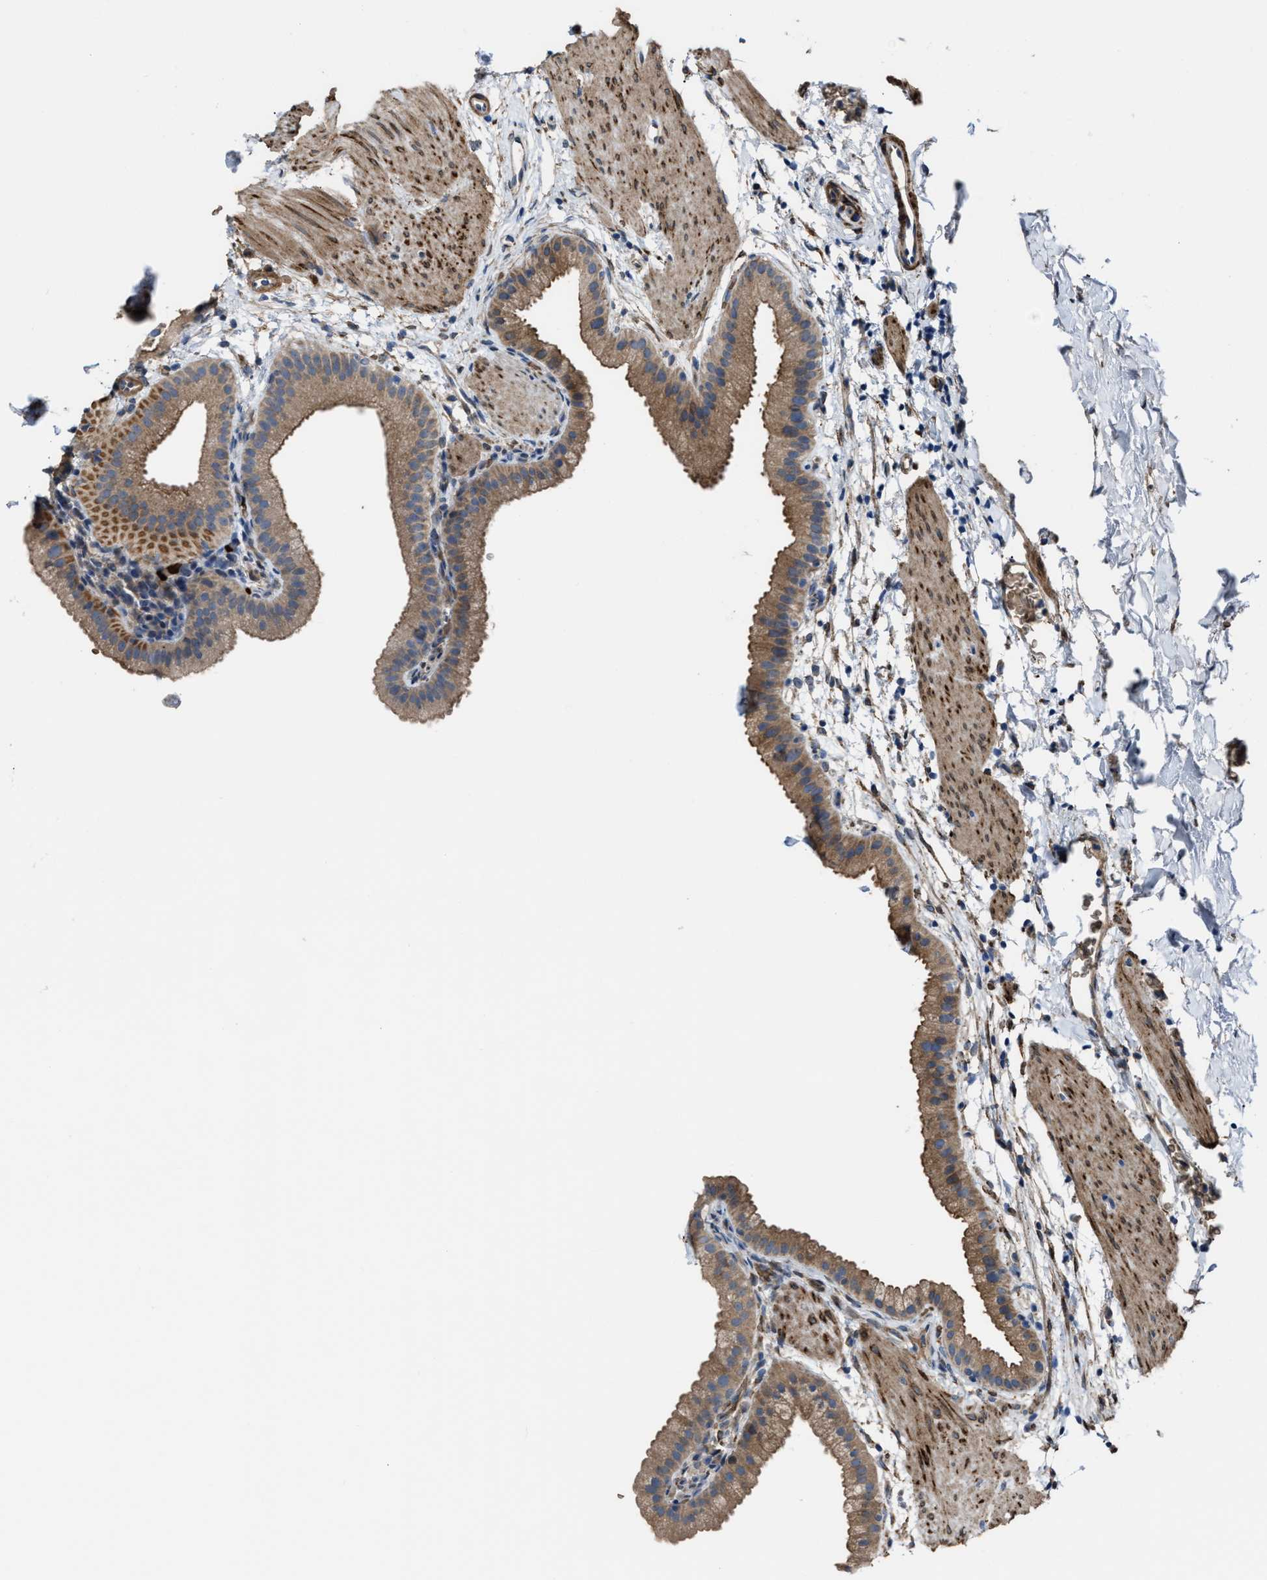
{"staining": {"intensity": "moderate", "quantity": ">75%", "location": "cytoplasmic/membranous"}, "tissue": "gallbladder", "cell_type": "Glandular cells", "image_type": "normal", "snomed": [{"axis": "morphology", "description": "Normal tissue, NOS"}, {"axis": "topography", "description": "Gallbladder"}], "caption": "A high-resolution histopathology image shows IHC staining of normal gallbladder, which shows moderate cytoplasmic/membranous positivity in about >75% of glandular cells.", "gene": "SELENOM", "patient": {"sex": "female", "age": 64}}